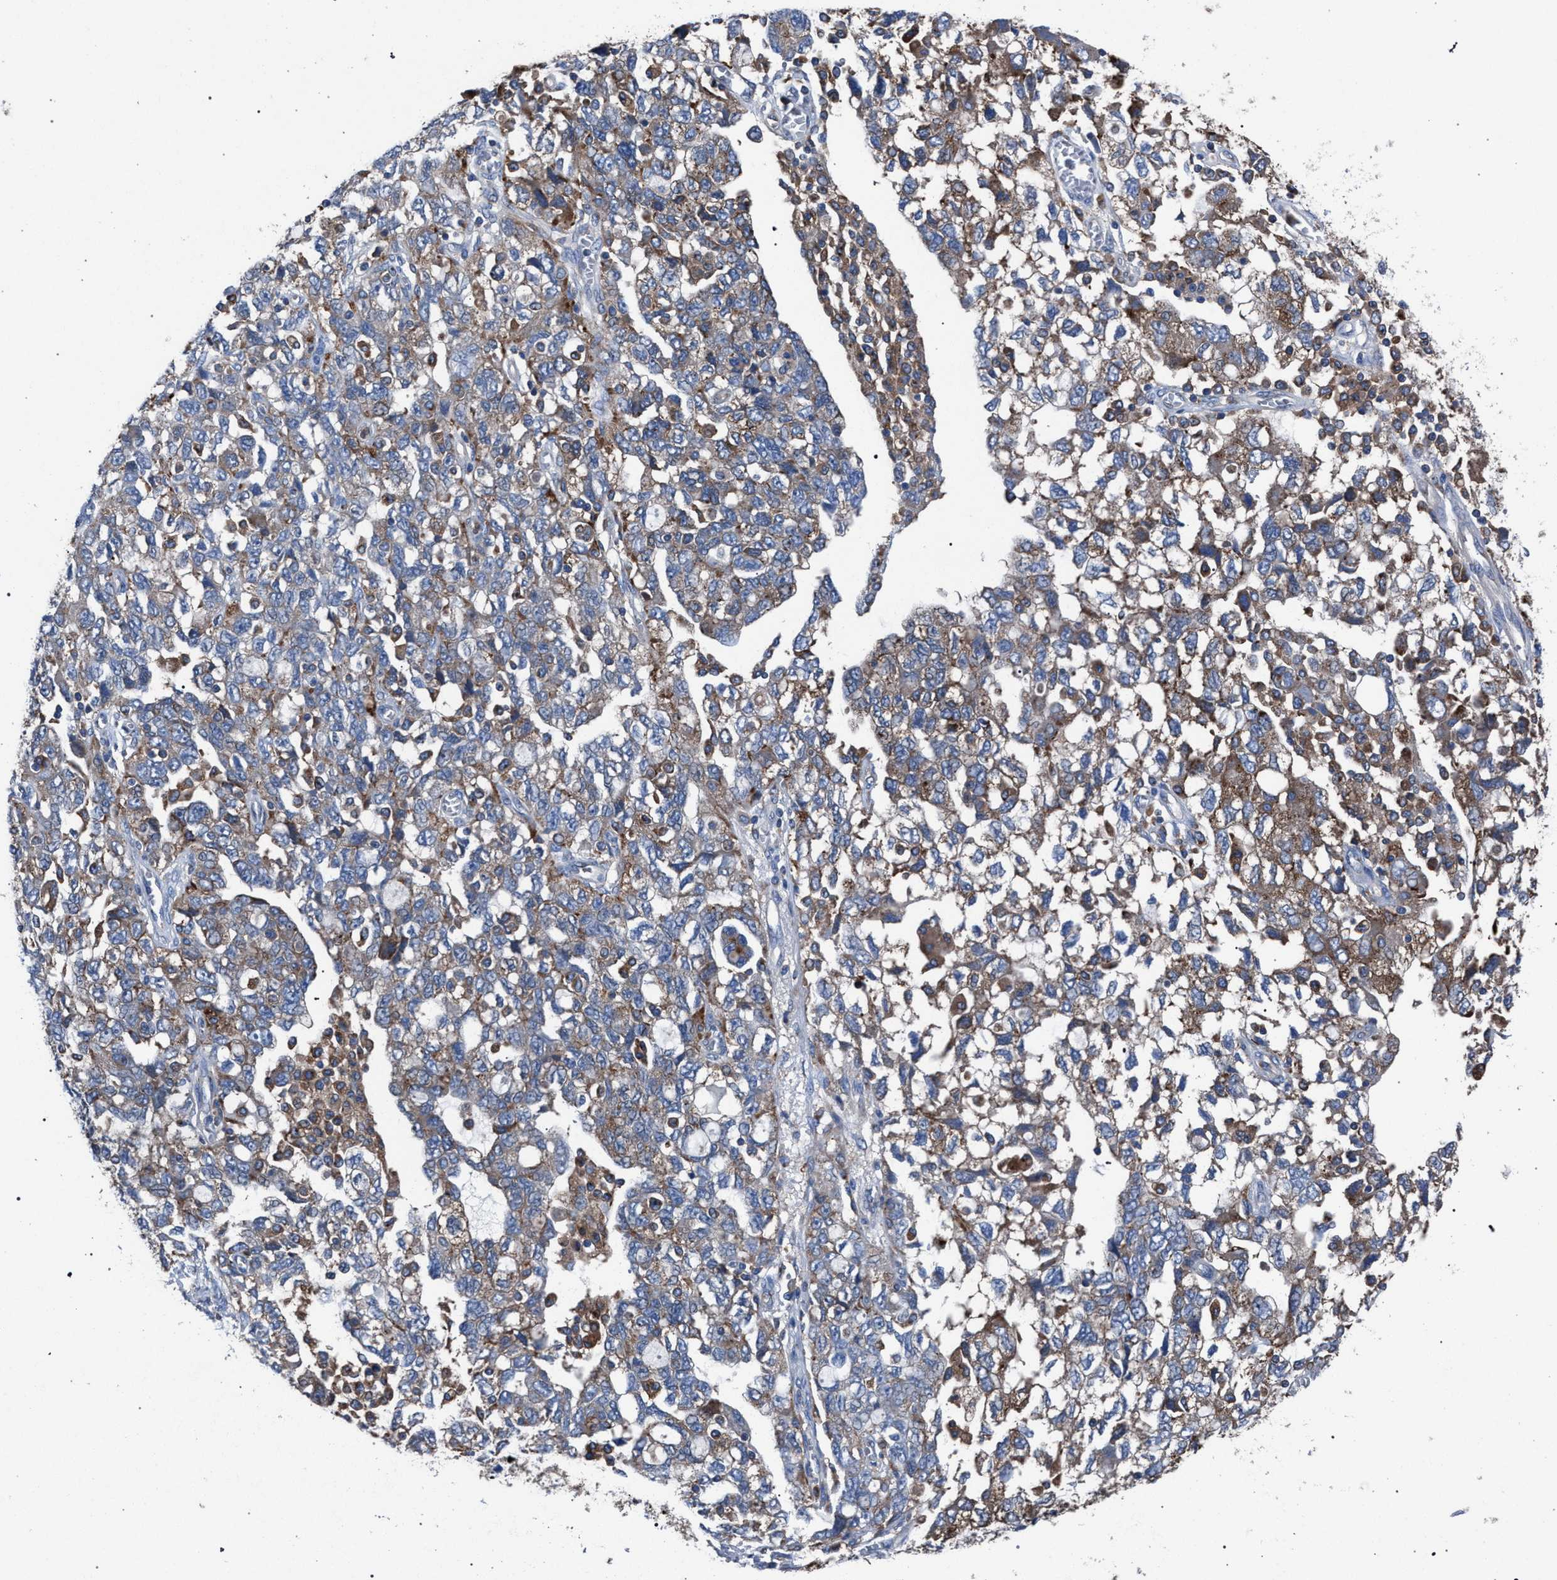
{"staining": {"intensity": "moderate", "quantity": ">75%", "location": "cytoplasmic/membranous"}, "tissue": "ovarian cancer", "cell_type": "Tumor cells", "image_type": "cancer", "snomed": [{"axis": "morphology", "description": "Carcinoma, NOS"}, {"axis": "morphology", "description": "Cystadenocarcinoma, serous, NOS"}, {"axis": "topography", "description": "Ovary"}], "caption": "The photomicrograph displays a brown stain indicating the presence of a protein in the cytoplasmic/membranous of tumor cells in carcinoma (ovarian). (DAB (3,3'-diaminobenzidine) IHC, brown staining for protein, blue staining for nuclei).", "gene": "ATP6V0A1", "patient": {"sex": "female", "age": 69}}